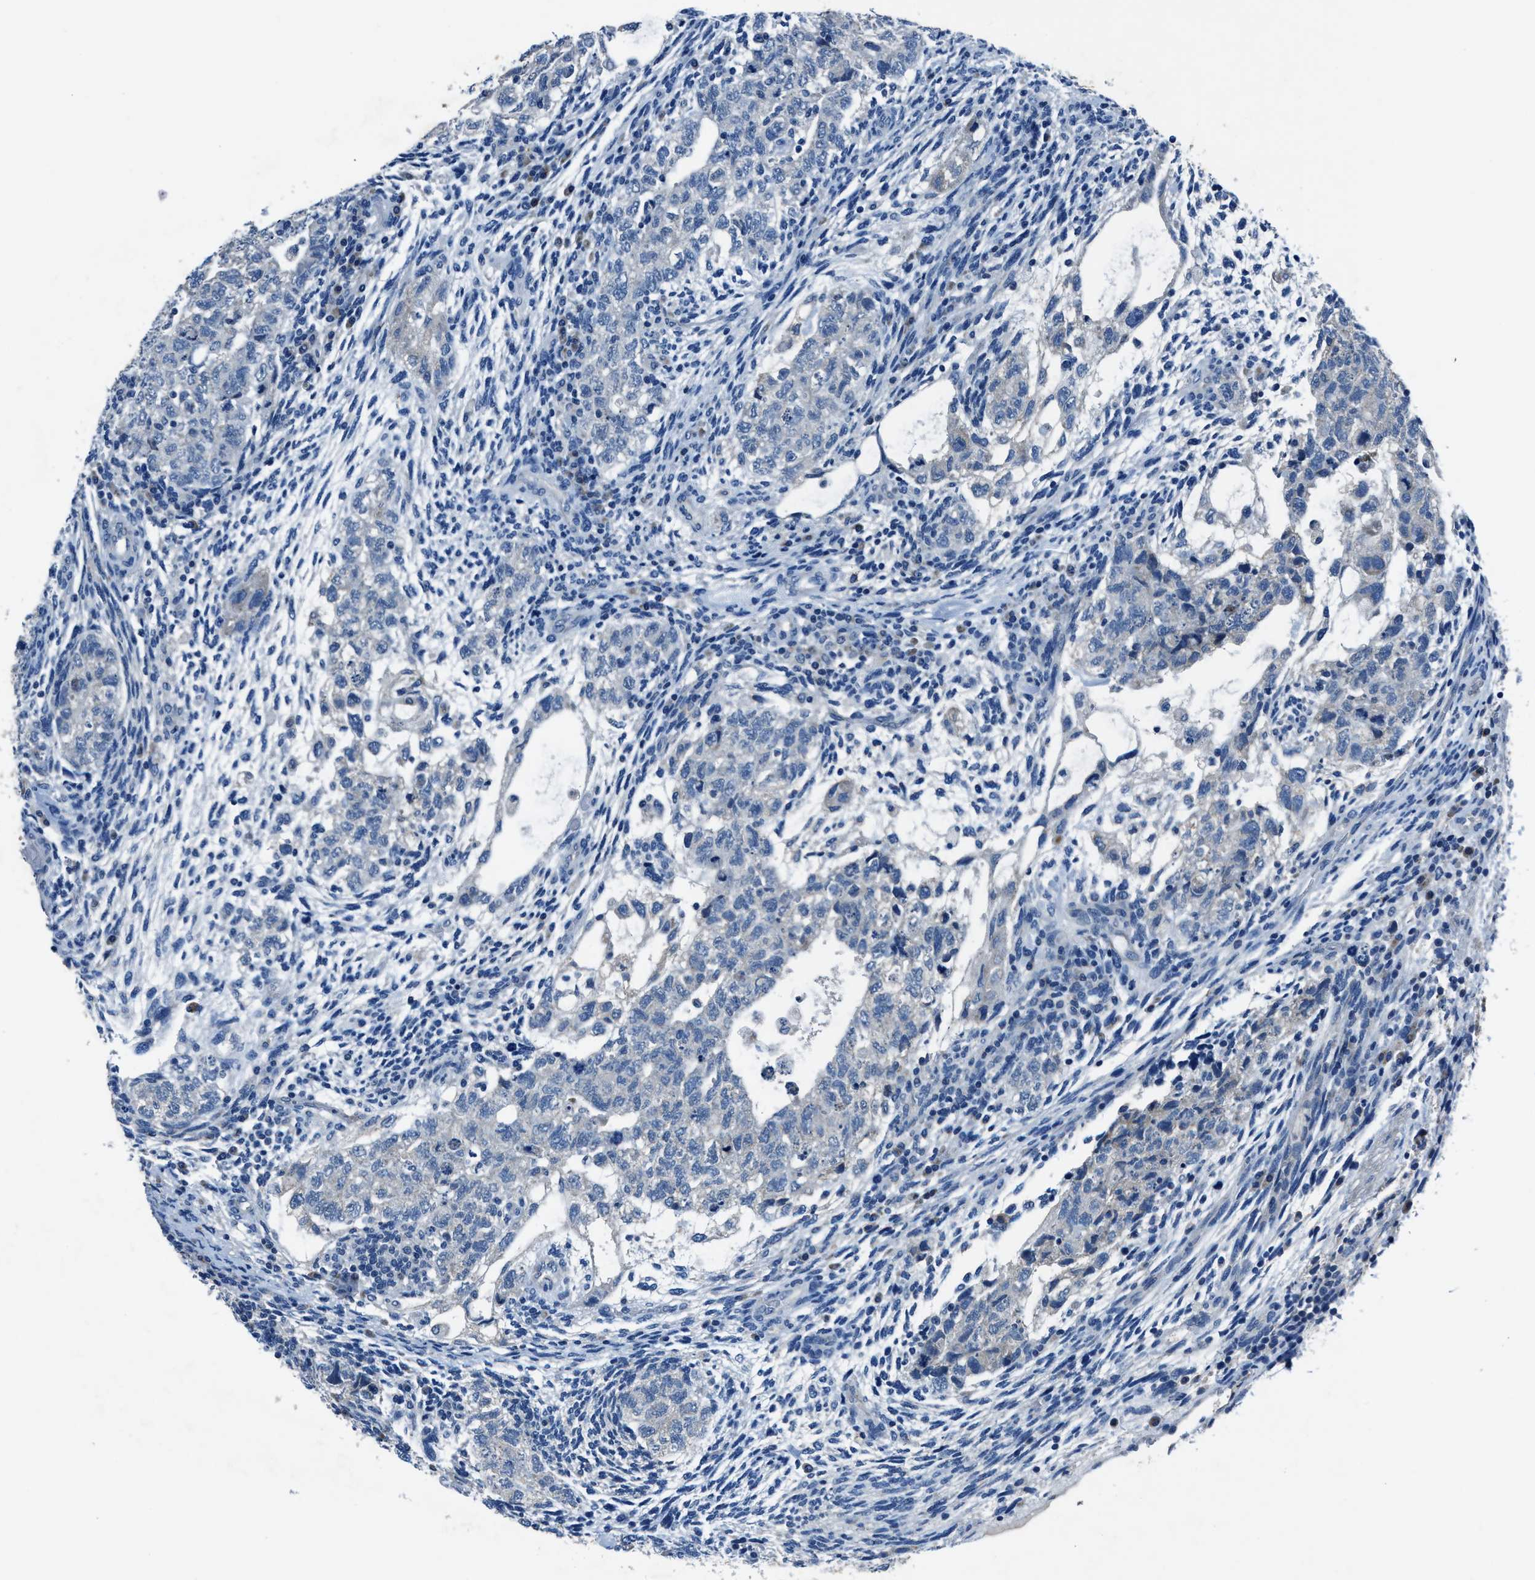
{"staining": {"intensity": "negative", "quantity": "none", "location": "none"}, "tissue": "testis cancer", "cell_type": "Tumor cells", "image_type": "cancer", "snomed": [{"axis": "morphology", "description": "Normal tissue, NOS"}, {"axis": "morphology", "description": "Carcinoma, Embryonal, NOS"}, {"axis": "topography", "description": "Testis"}], "caption": "The micrograph shows no significant expression in tumor cells of testis cancer. The staining was performed using DAB to visualize the protein expression in brown, while the nuclei were stained in blue with hematoxylin (Magnification: 20x).", "gene": "ADAM2", "patient": {"sex": "male", "age": 36}}